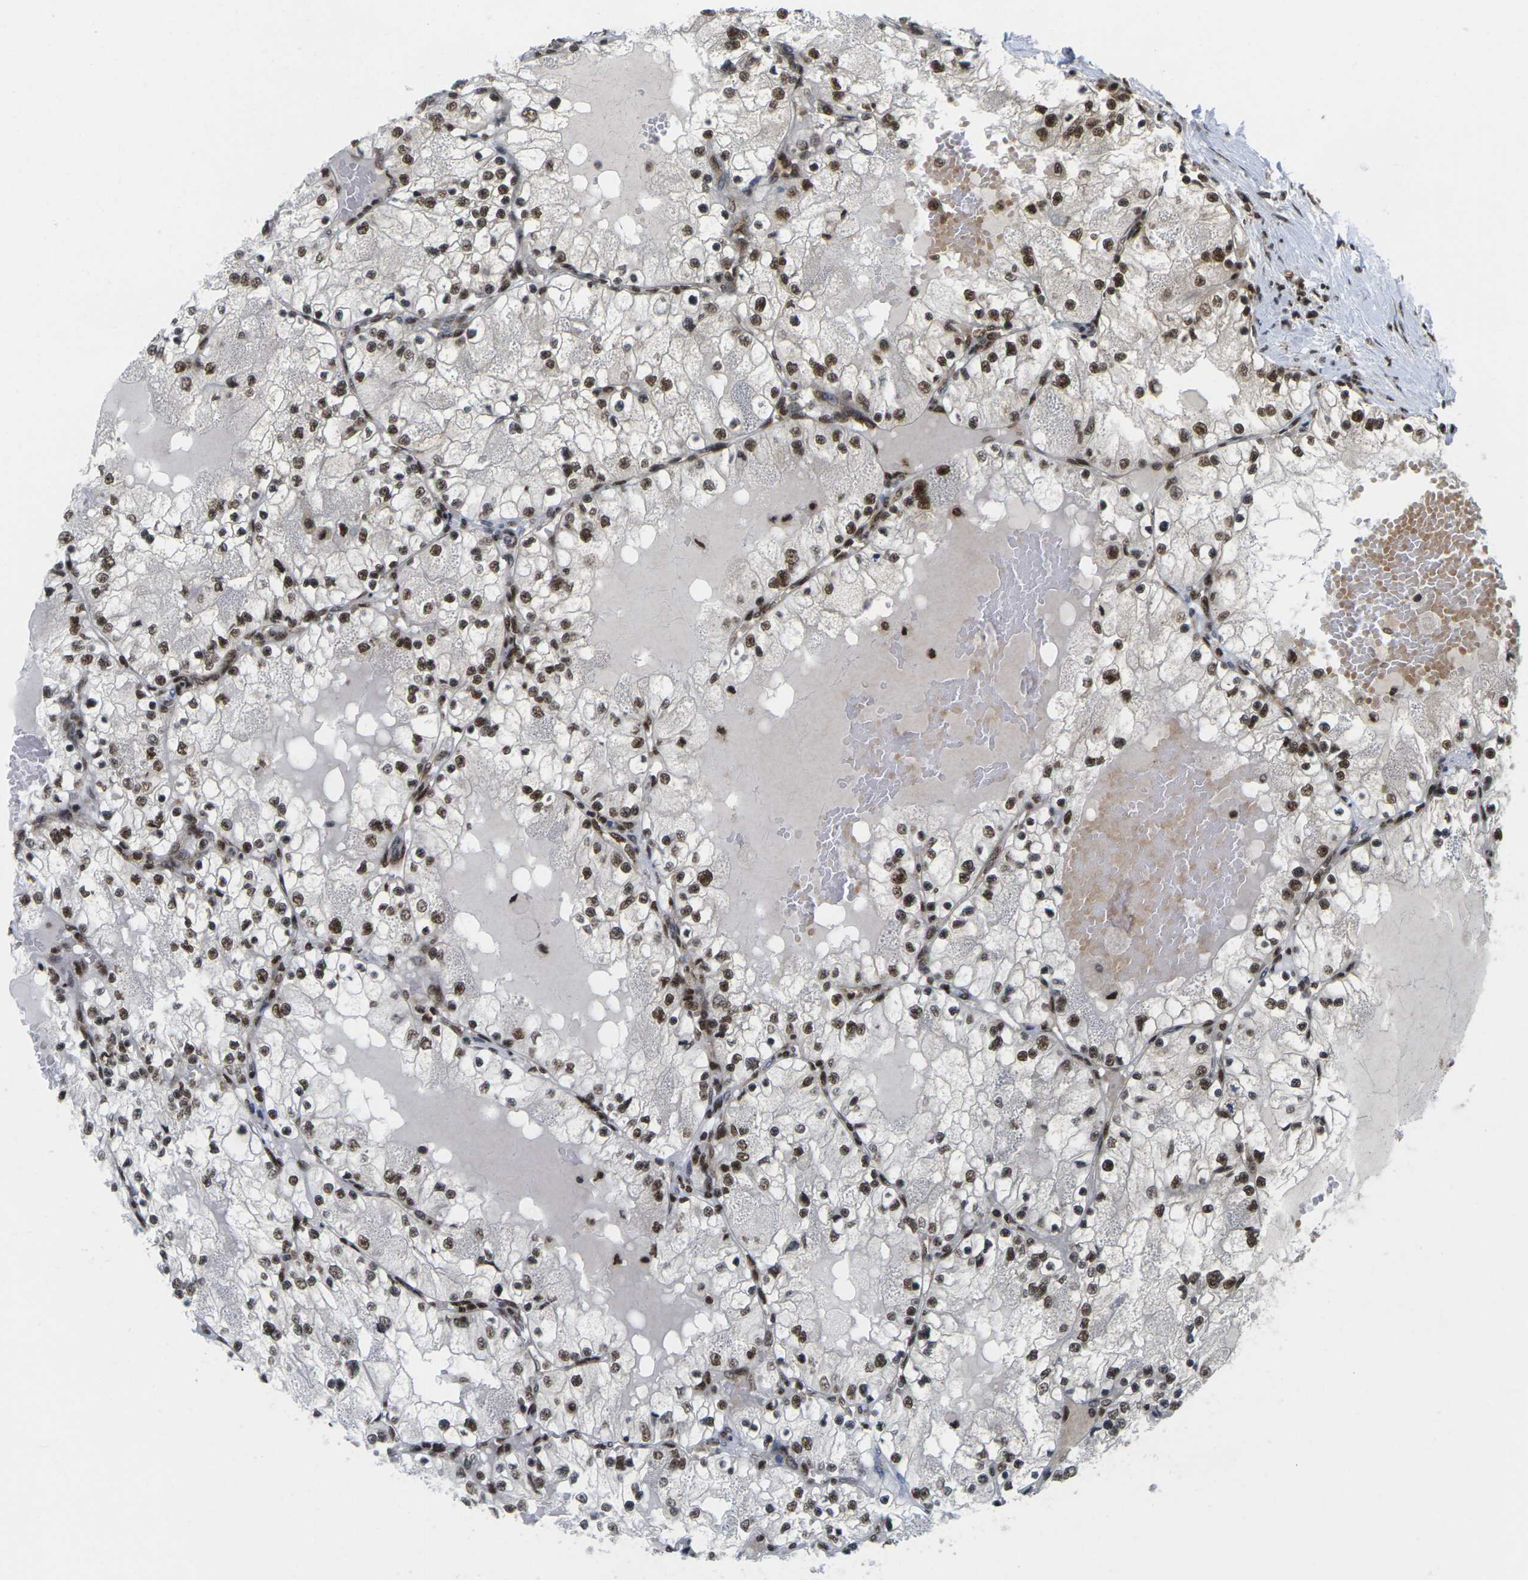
{"staining": {"intensity": "moderate", "quantity": ">75%", "location": "nuclear"}, "tissue": "renal cancer", "cell_type": "Tumor cells", "image_type": "cancer", "snomed": [{"axis": "morphology", "description": "Adenocarcinoma, NOS"}, {"axis": "topography", "description": "Kidney"}], "caption": "This histopathology image shows immunohistochemistry staining of human renal cancer, with medium moderate nuclear staining in about >75% of tumor cells.", "gene": "MAGOH", "patient": {"sex": "male", "age": 68}}